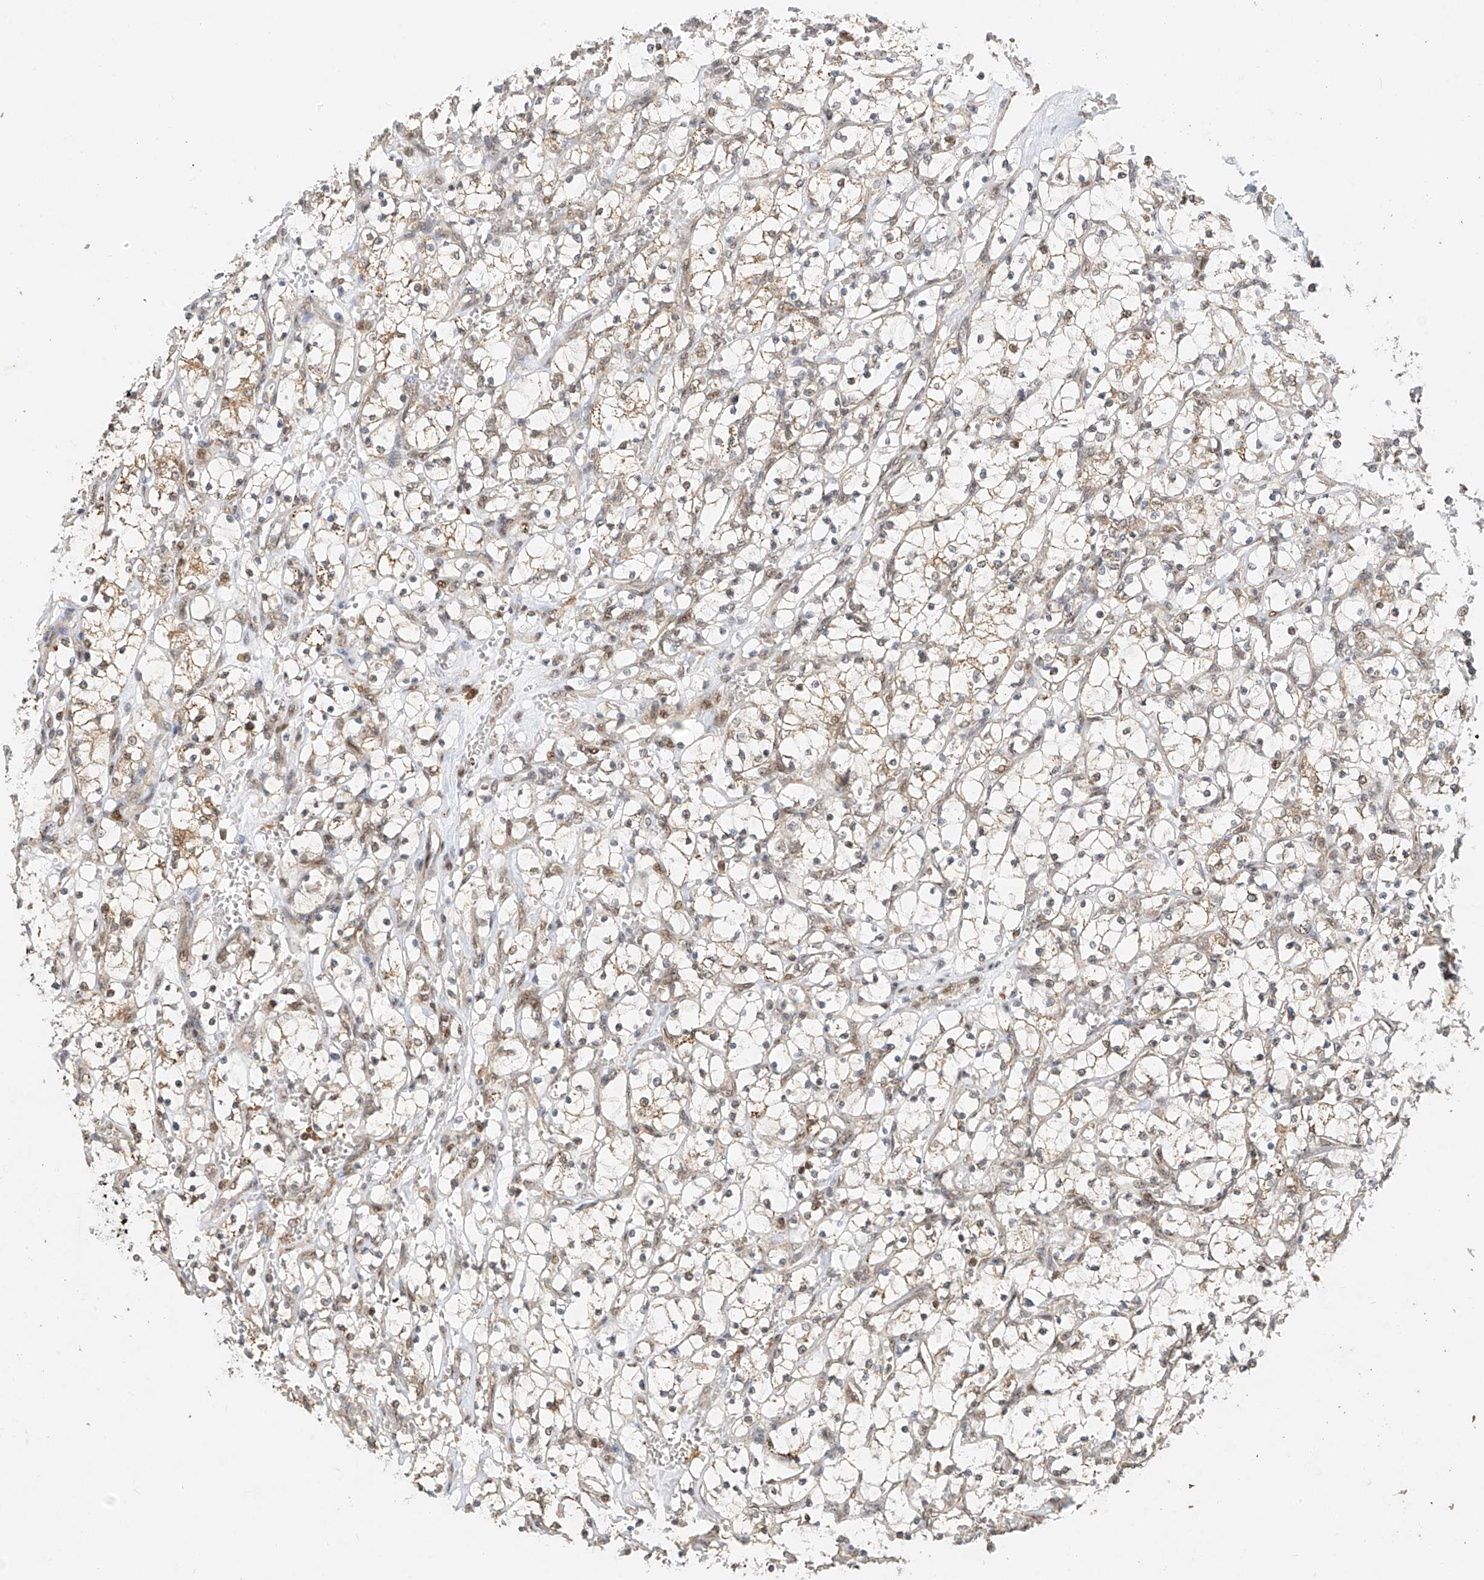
{"staining": {"intensity": "weak", "quantity": "<25%", "location": "nuclear"}, "tissue": "renal cancer", "cell_type": "Tumor cells", "image_type": "cancer", "snomed": [{"axis": "morphology", "description": "Adenocarcinoma, NOS"}, {"axis": "topography", "description": "Kidney"}], "caption": "DAB immunohistochemical staining of renal cancer (adenocarcinoma) displays no significant expression in tumor cells. (DAB (3,3'-diaminobenzidine) IHC, high magnification).", "gene": "SYTL3", "patient": {"sex": "female", "age": 69}}